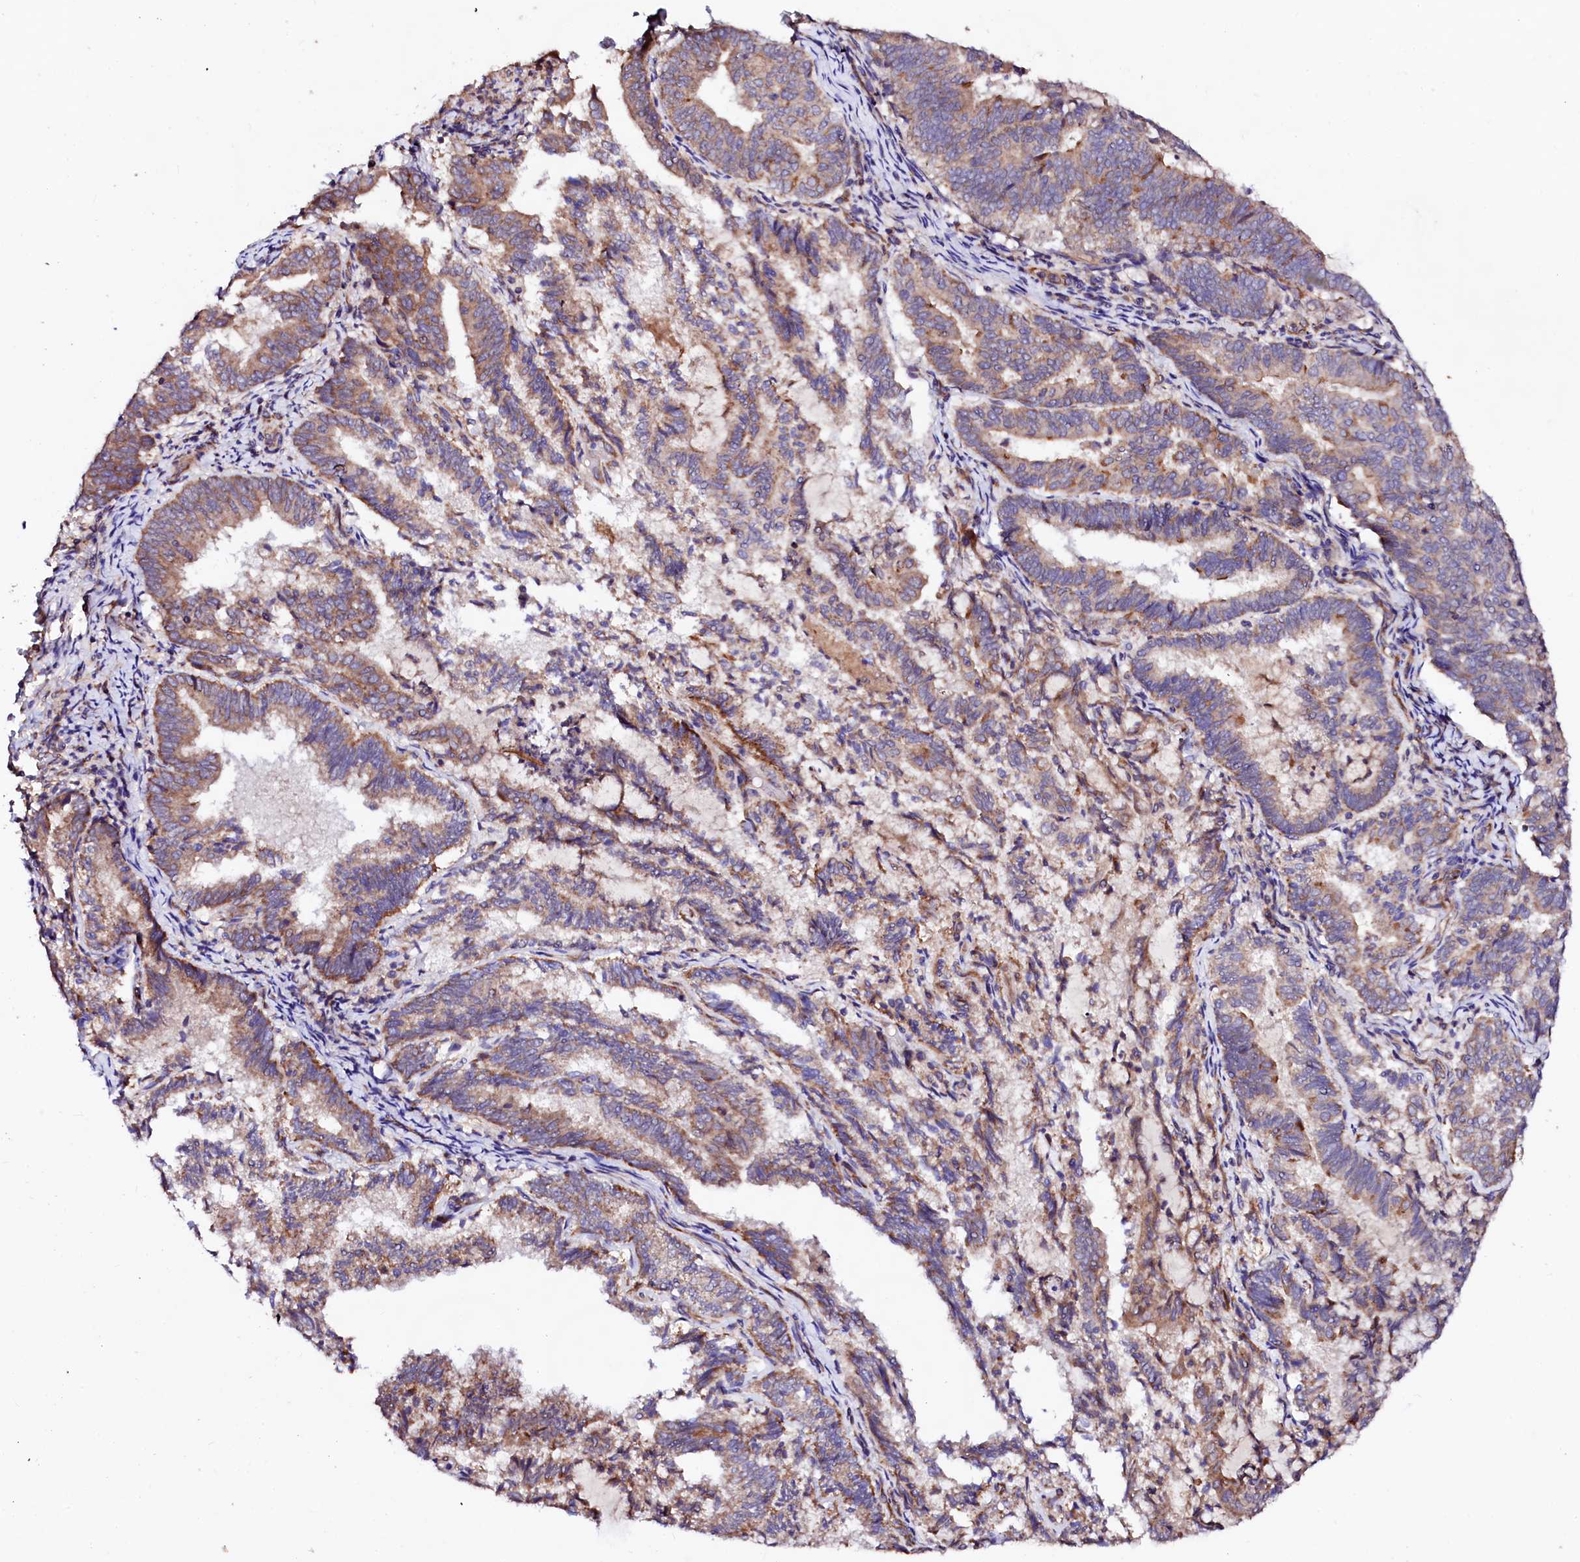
{"staining": {"intensity": "moderate", "quantity": "25%-75%", "location": "cytoplasmic/membranous"}, "tissue": "endometrial cancer", "cell_type": "Tumor cells", "image_type": "cancer", "snomed": [{"axis": "morphology", "description": "Adenocarcinoma, NOS"}, {"axis": "topography", "description": "Endometrium"}], "caption": "Approximately 25%-75% of tumor cells in endometrial cancer (adenocarcinoma) reveal moderate cytoplasmic/membranous protein staining as visualized by brown immunohistochemical staining.", "gene": "UBE3C", "patient": {"sex": "female", "age": 80}}